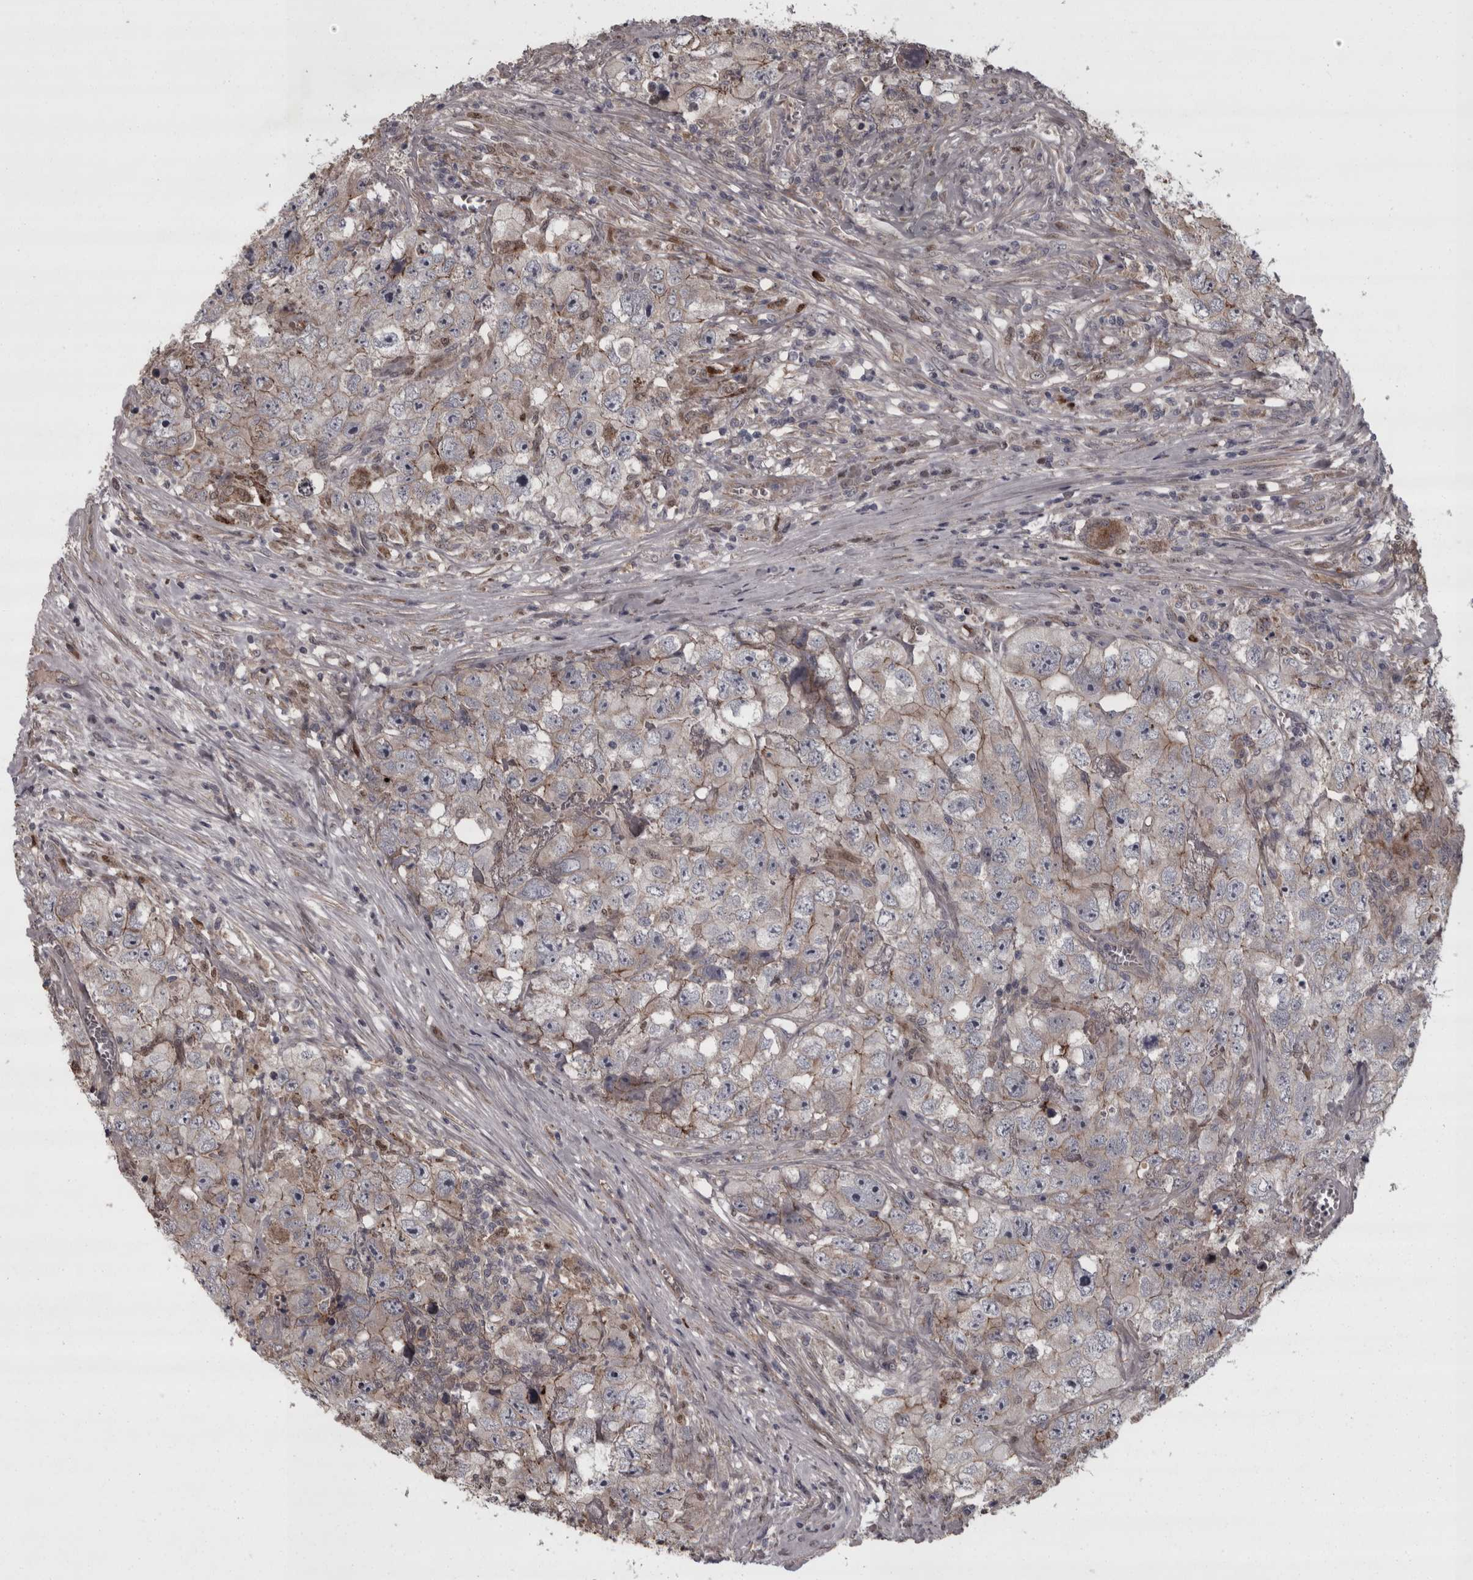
{"staining": {"intensity": "weak", "quantity": "25%-75%", "location": "cytoplasmic/membranous"}, "tissue": "testis cancer", "cell_type": "Tumor cells", "image_type": "cancer", "snomed": [{"axis": "morphology", "description": "Seminoma, NOS"}, {"axis": "morphology", "description": "Carcinoma, Embryonal, NOS"}, {"axis": "topography", "description": "Testis"}], "caption": "Tumor cells show low levels of weak cytoplasmic/membranous expression in approximately 25%-75% of cells in testis cancer. Immunohistochemistry stains the protein of interest in brown and the nuclei are stained blue.", "gene": "PCDH17", "patient": {"sex": "male", "age": 43}}